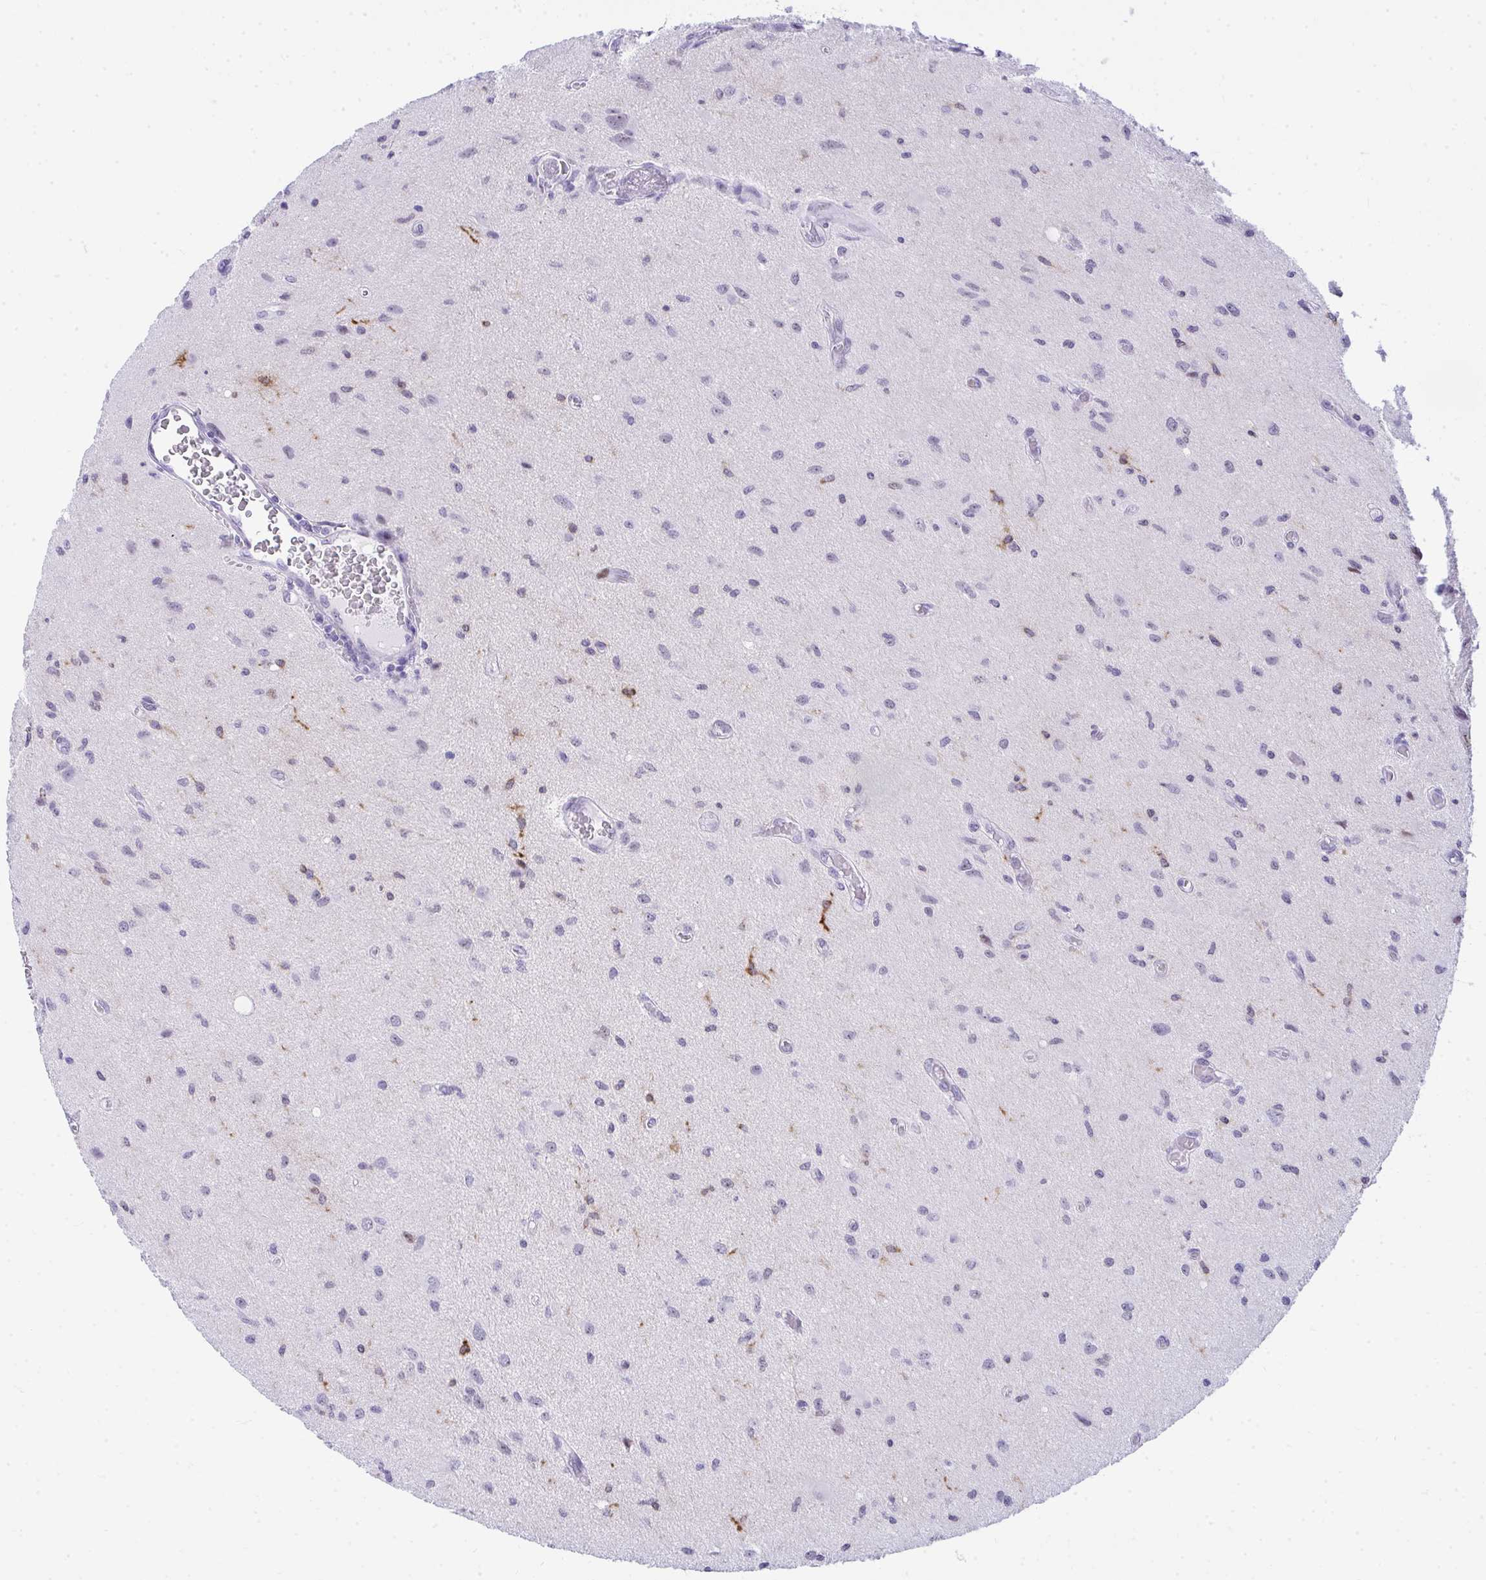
{"staining": {"intensity": "negative", "quantity": "none", "location": "none"}, "tissue": "glioma", "cell_type": "Tumor cells", "image_type": "cancer", "snomed": [{"axis": "morphology", "description": "Glioma, malignant, High grade"}, {"axis": "topography", "description": "Brain"}], "caption": "Malignant glioma (high-grade) stained for a protein using IHC reveals no positivity tumor cells.", "gene": "GLDN", "patient": {"sex": "male", "age": 67}}